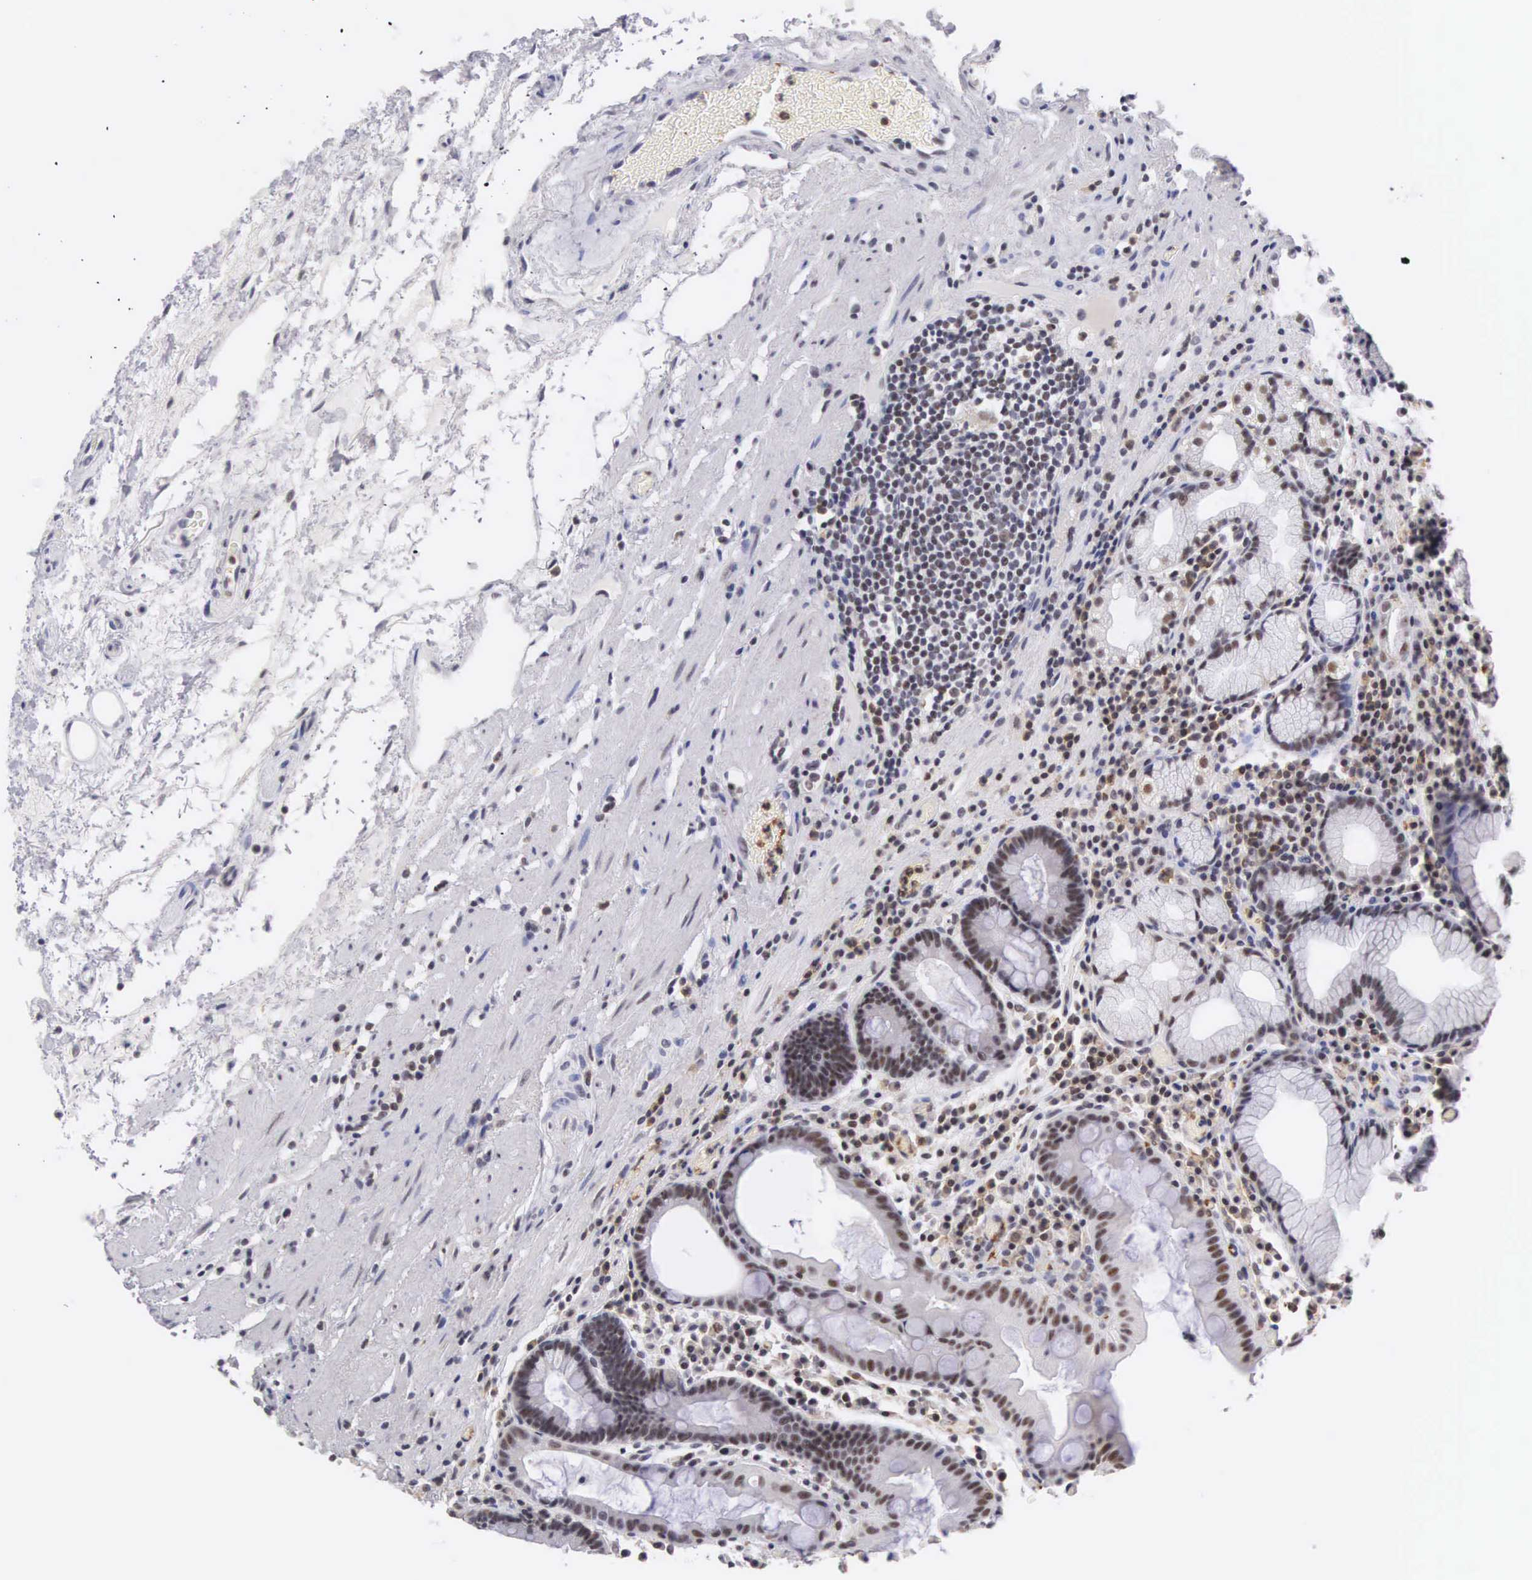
{"staining": {"intensity": "moderate", "quantity": "25%-75%", "location": "nuclear"}, "tissue": "stomach", "cell_type": "Glandular cells", "image_type": "normal", "snomed": [{"axis": "morphology", "description": "Normal tissue, NOS"}, {"axis": "topography", "description": "Stomach, lower"}, {"axis": "topography", "description": "Duodenum"}], "caption": "High-magnification brightfield microscopy of normal stomach stained with DAB (3,3'-diaminobenzidine) (brown) and counterstained with hematoxylin (blue). glandular cells exhibit moderate nuclear expression is present in about25%-75% of cells.", "gene": "FAM47A", "patient": {"sex": "male", "age": 84}}